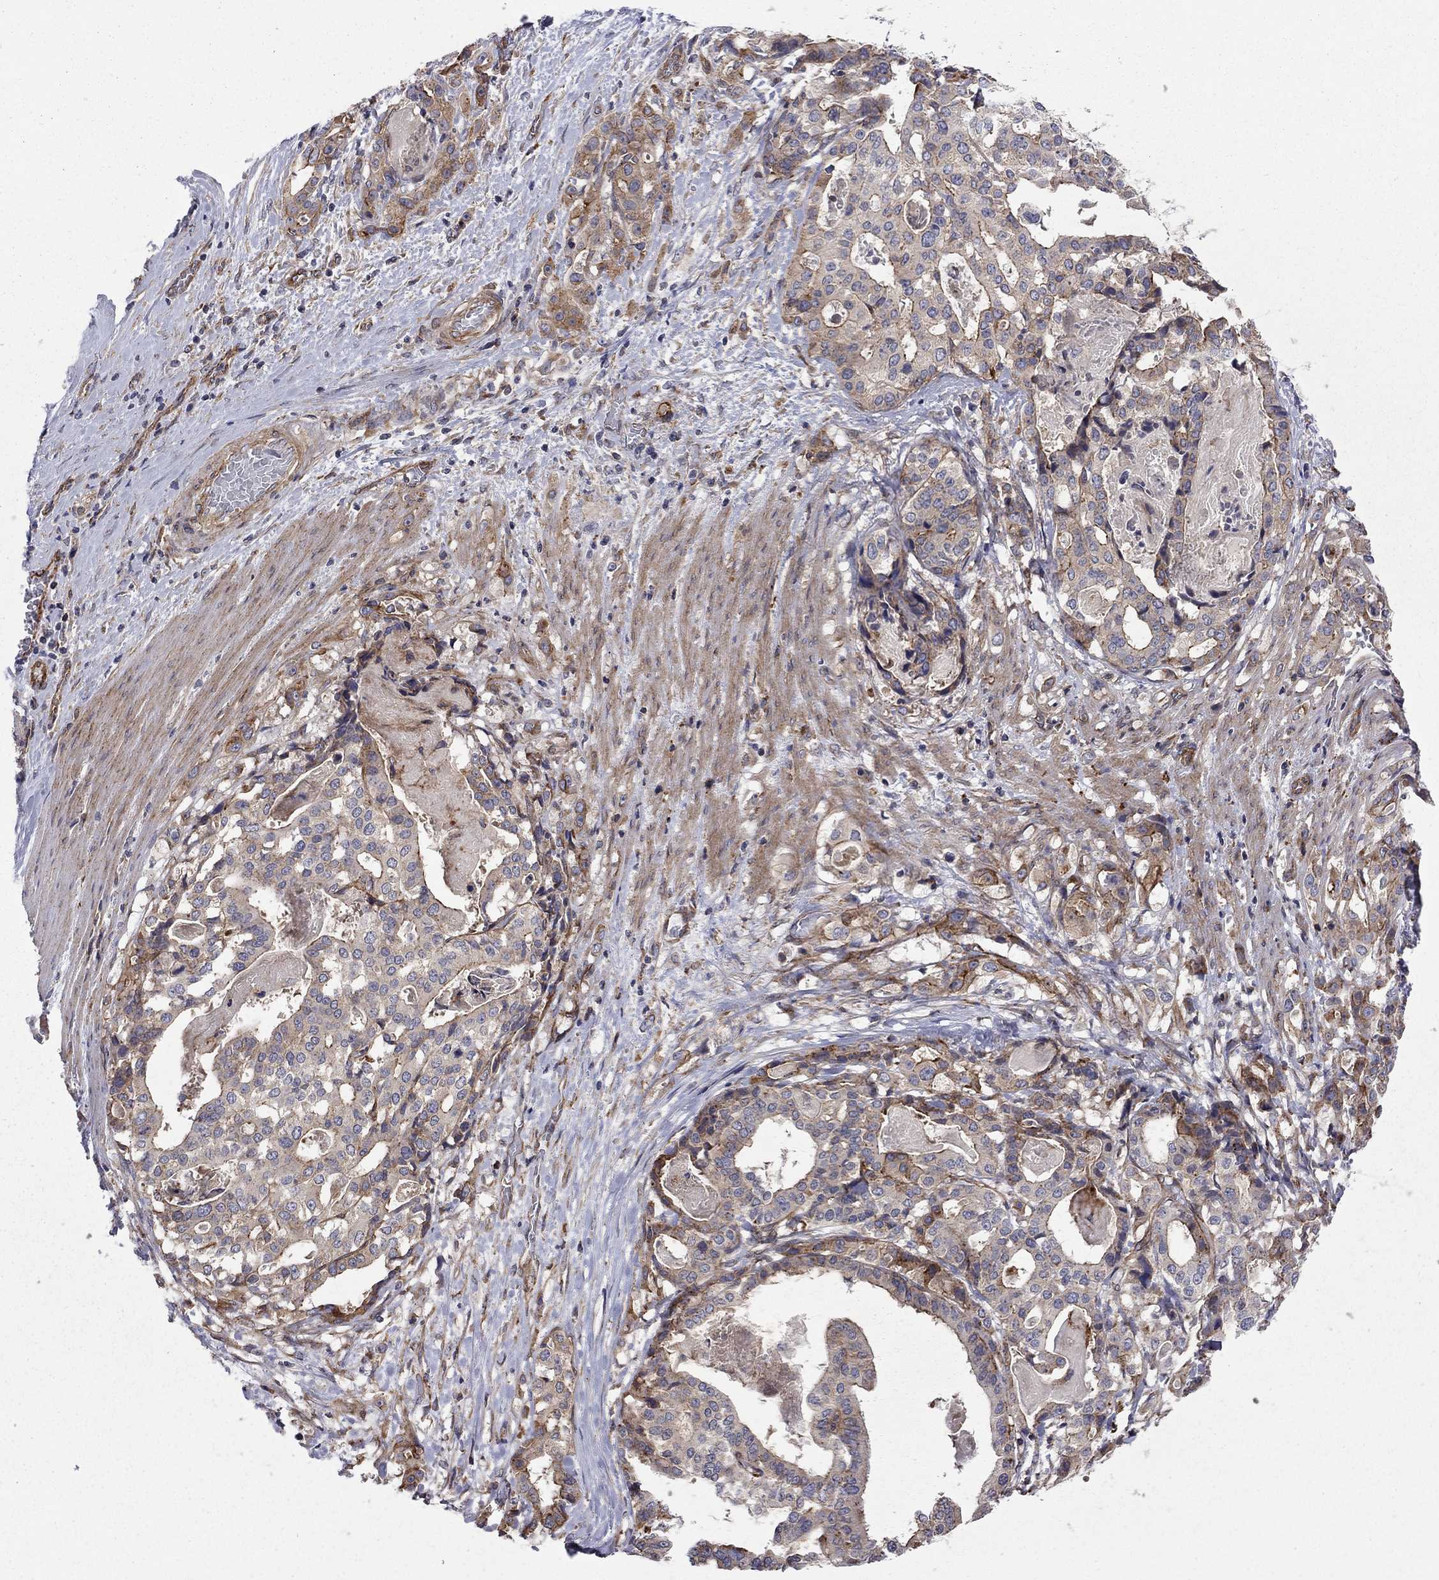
{"staining": {"intensity": "moderate", "quantity": "25%-75%", "location": "cytoplasmic/membranous"}, "tissue": "stomach cancer", "cell_type": "Tumor cells", "image_type": "cancer", "snomed": [{"axis": "morphology", "description": "Adenocarcinoma, NOS"}, {"axis": "topography", "description": "Stomach"}], "caption": "Immunohistochemistry micrograph of neoplastic tissue: adenocarcinoma (stomach) stained using immunohistochemistry demonstrates medium levels of moderate protein expression localized specifically in the cytoplasmic/membranous of tumor cells, appearing as a cytoplasmic/membranous brown color.", "gene": "RASEF", "patient": {"sex": "male", "age": 48}}